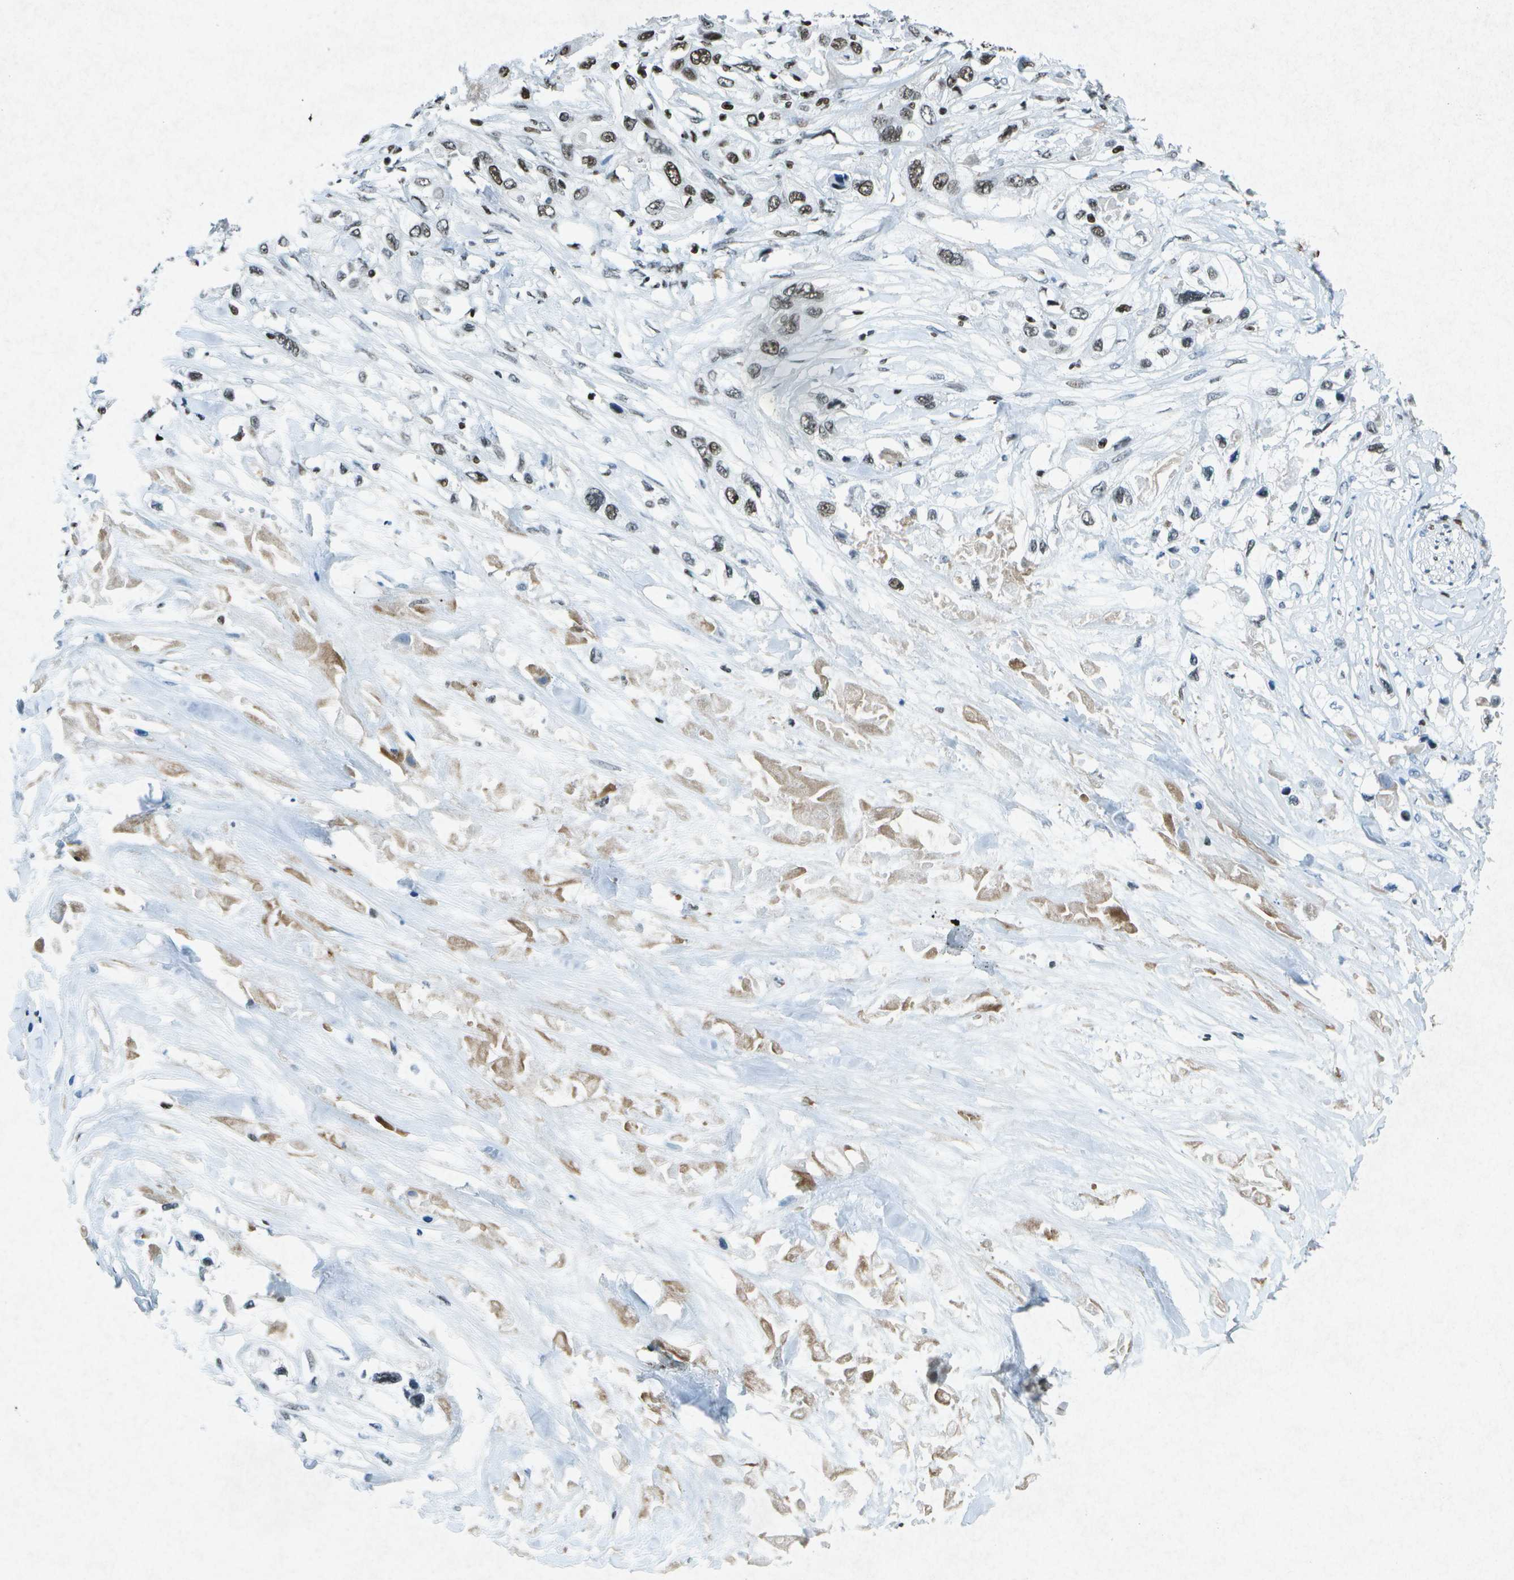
{"staining": {"intensity": "moderate", "quantity": ">75%", "location": "nuclear"}, "tissue": "pancreatic cancer", "cell_type": "Tumor cells", "image_type": "cancer", "snomed": [{"axis": "morphology", "description": "Adenocarcinoma, NOS"}, {"axis": "topography", "description": "Pancreas"}], "caption": "A brown stain shows moderate nuclear staining of a protein in pancreatic cancer tumor cells.", "gene": "MTA2", "patient": {"sex": "female", "age": 70}}